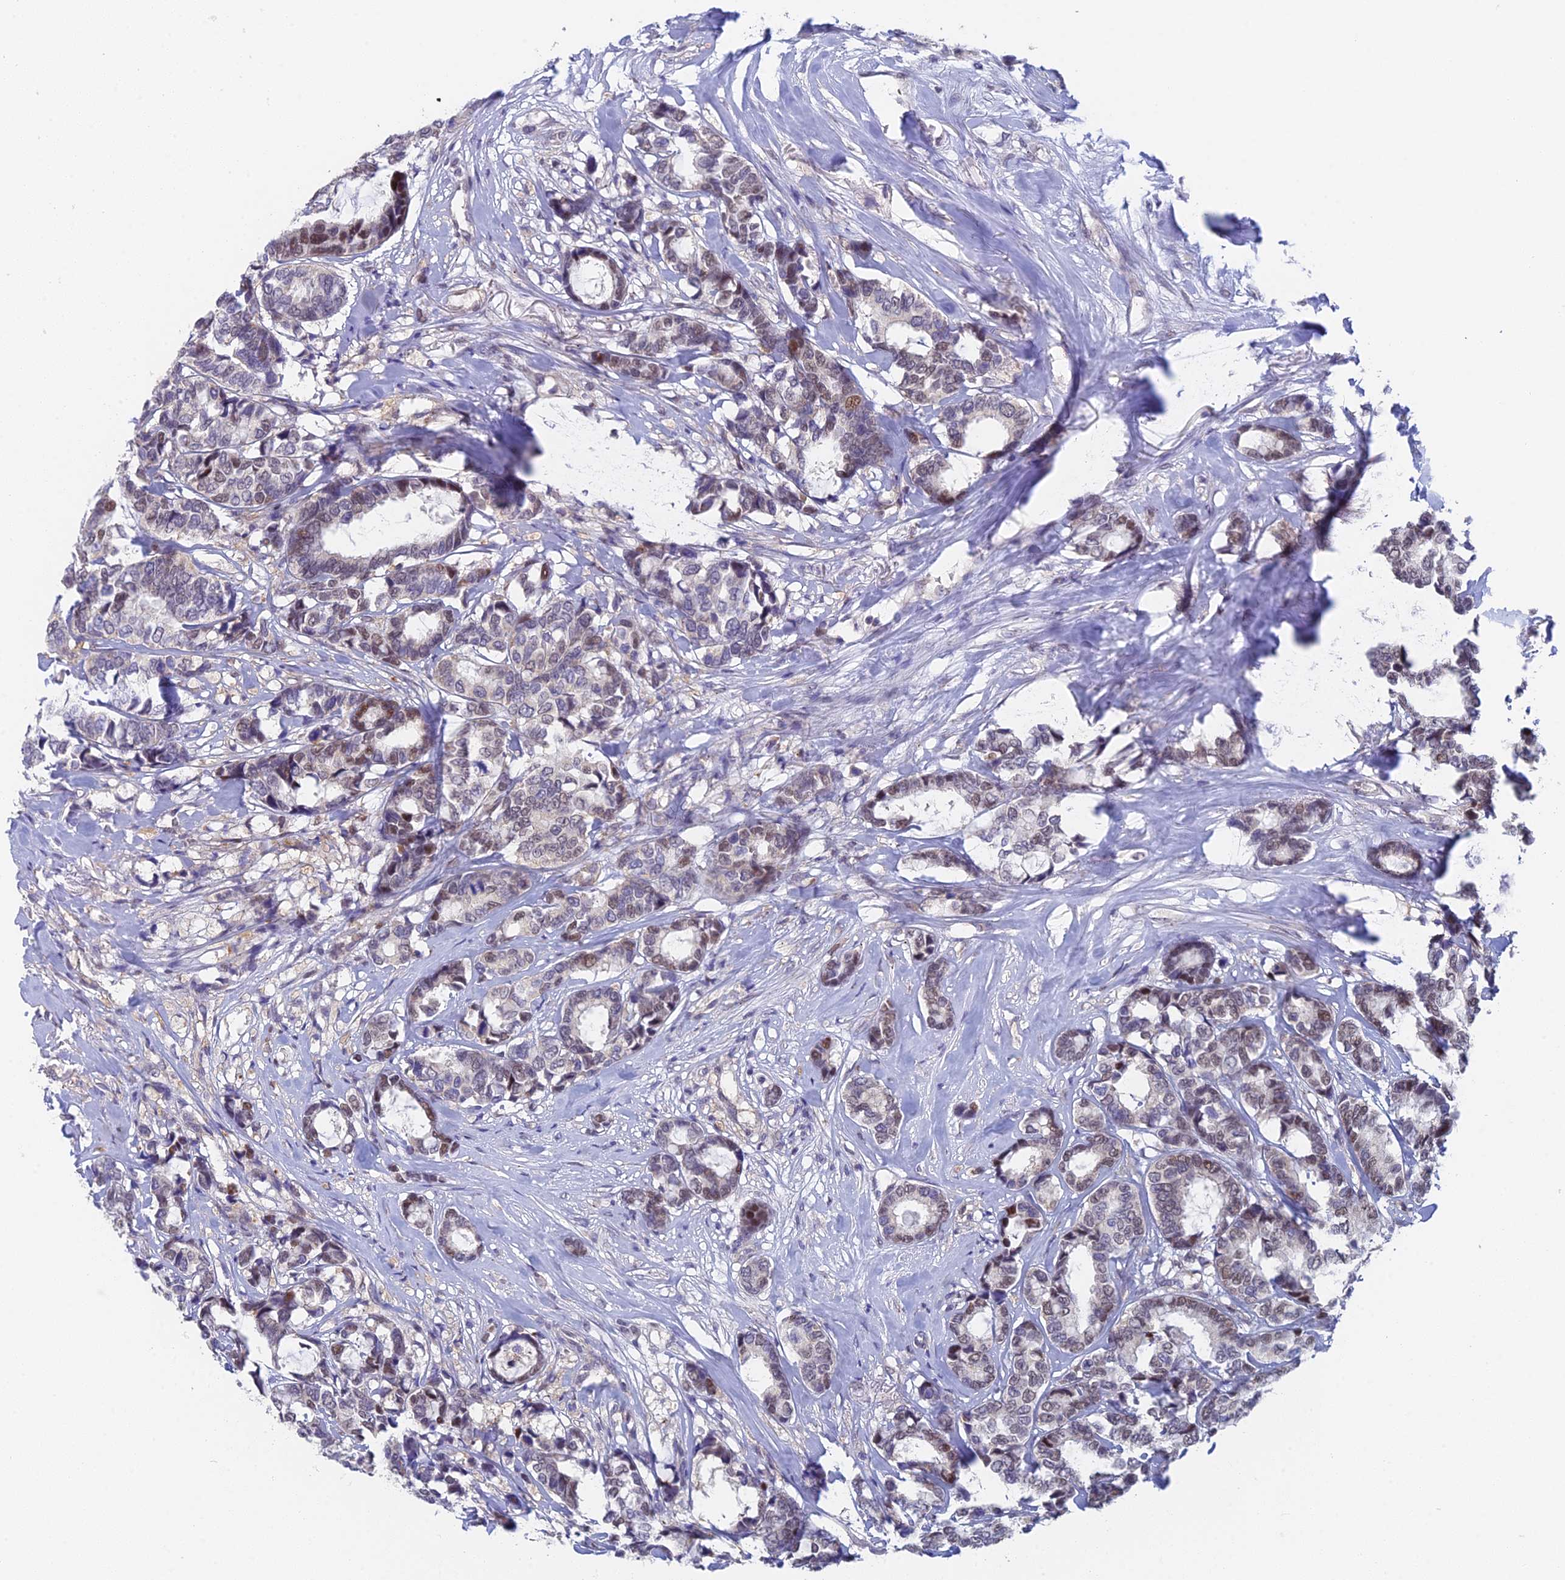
{"staining": {"intensity": "moderate", "quantity": "<25%", "location": "nuclear"}, "tissue": "breast cancer", "cell_type": "Tumor cells", "image_type": "cancer", "snomed": [{"axis": "morphology", "description": "Duct carcinoma"}, {"axis": "topography", "description": "Breast"}], "caption": "A photomicrograph of human breast cancer (invasive ductal carcinoma) stained for a protein demonstrates moderate nuclear brown staining in tumor cells. Immunohistochemistry (ihc) stains the protein in brown and the nuclei are stained blue.", "gene": "MRPL17", "patient": {"sex": "female", "age": 87}}